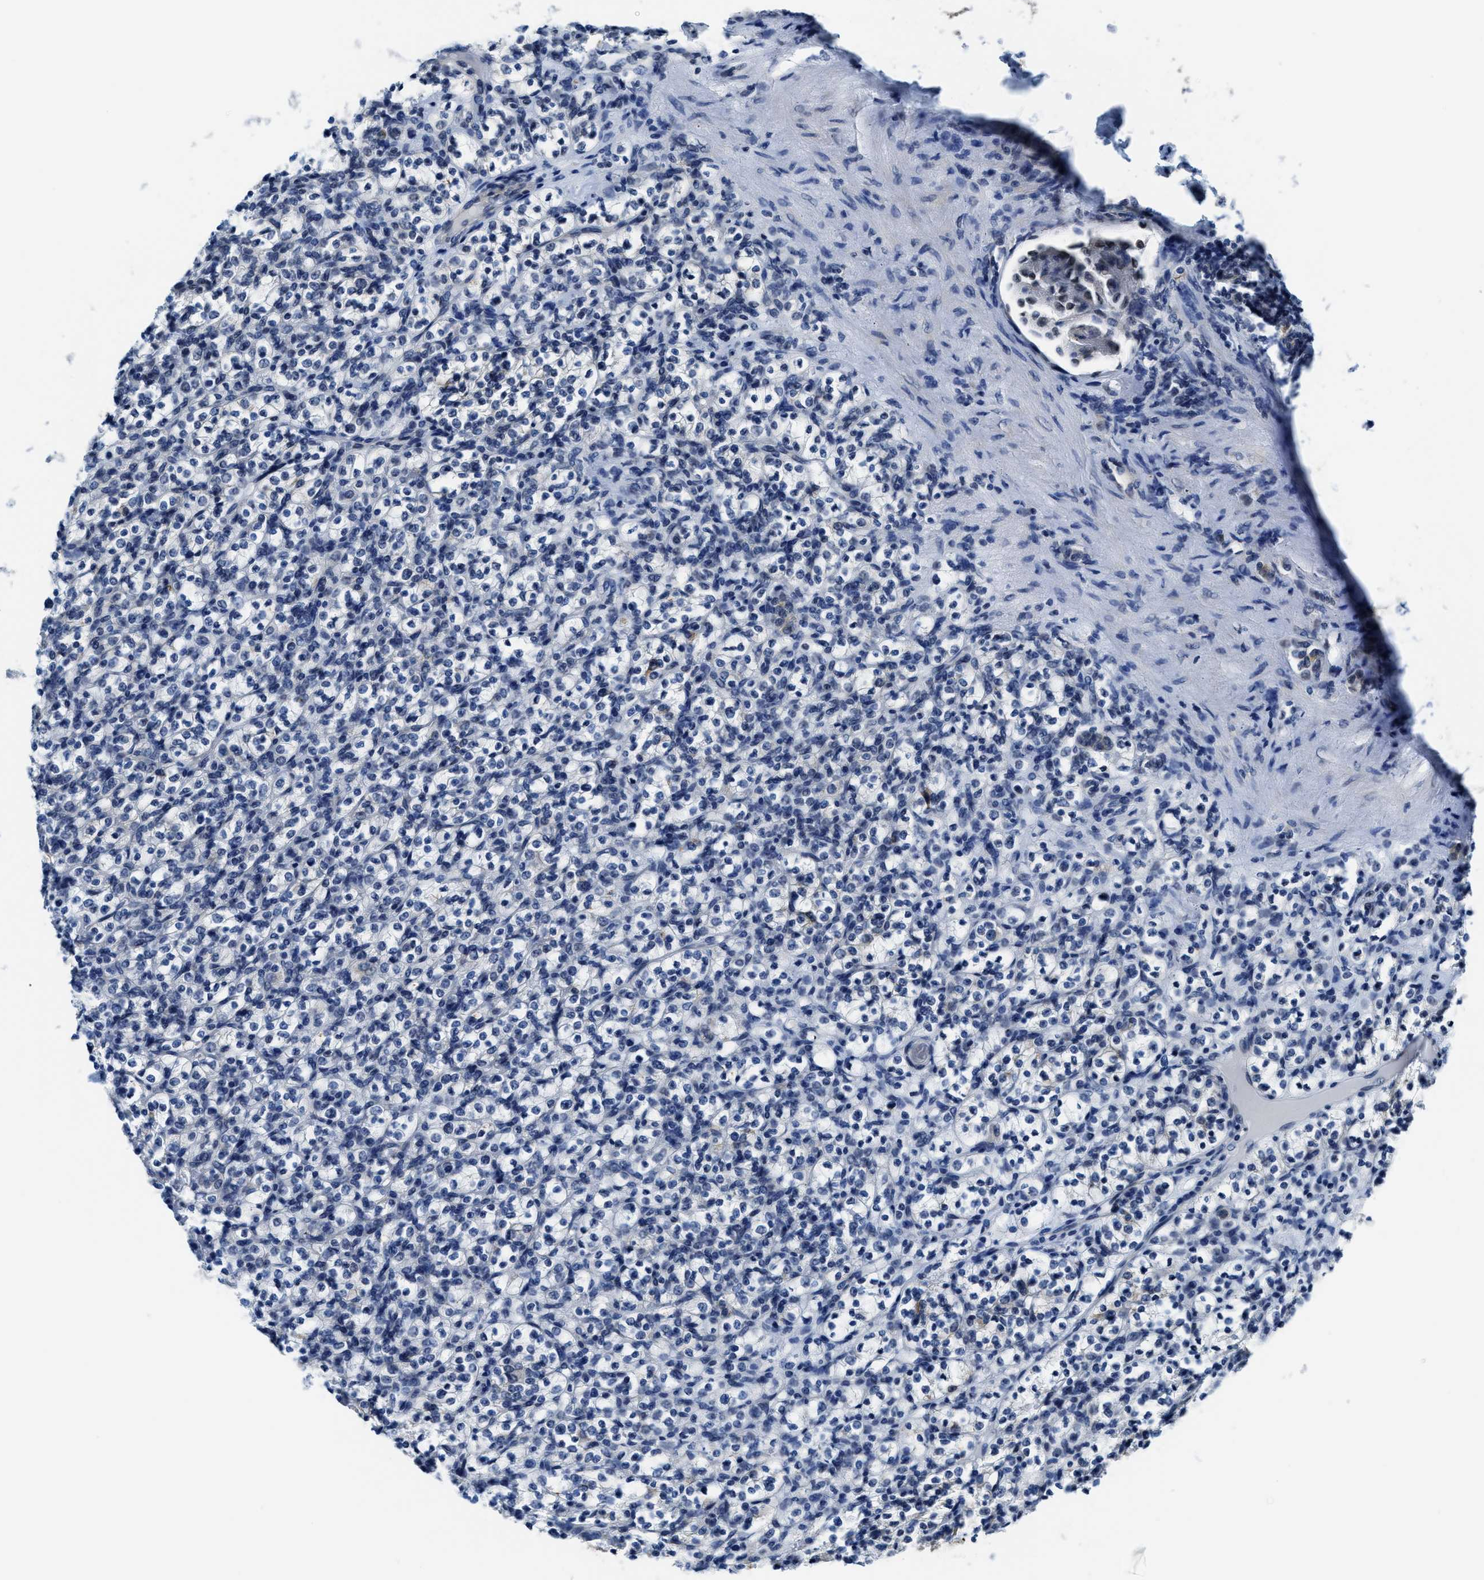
{"staining": {"intensity": "negative", "quantity": "none", "location": "none"}, "tissue": "renal cancer", "cell_type": "Tumor cells", "image_type": "cancer", "snomed": [{"axis": "morphology", "description": "Normal tissue, NOS"}, {"axis": "morphology", "description": "Adenocarcinoma, NOS"}, {"axis": "topography", "description": "Kidney"}], "caption": "Micrograph shows no significant protein expression in tumor cells of renal adenocarcinoma.", "gene": "ASZ1", "patient": {"sex": "female", "age": 72}}